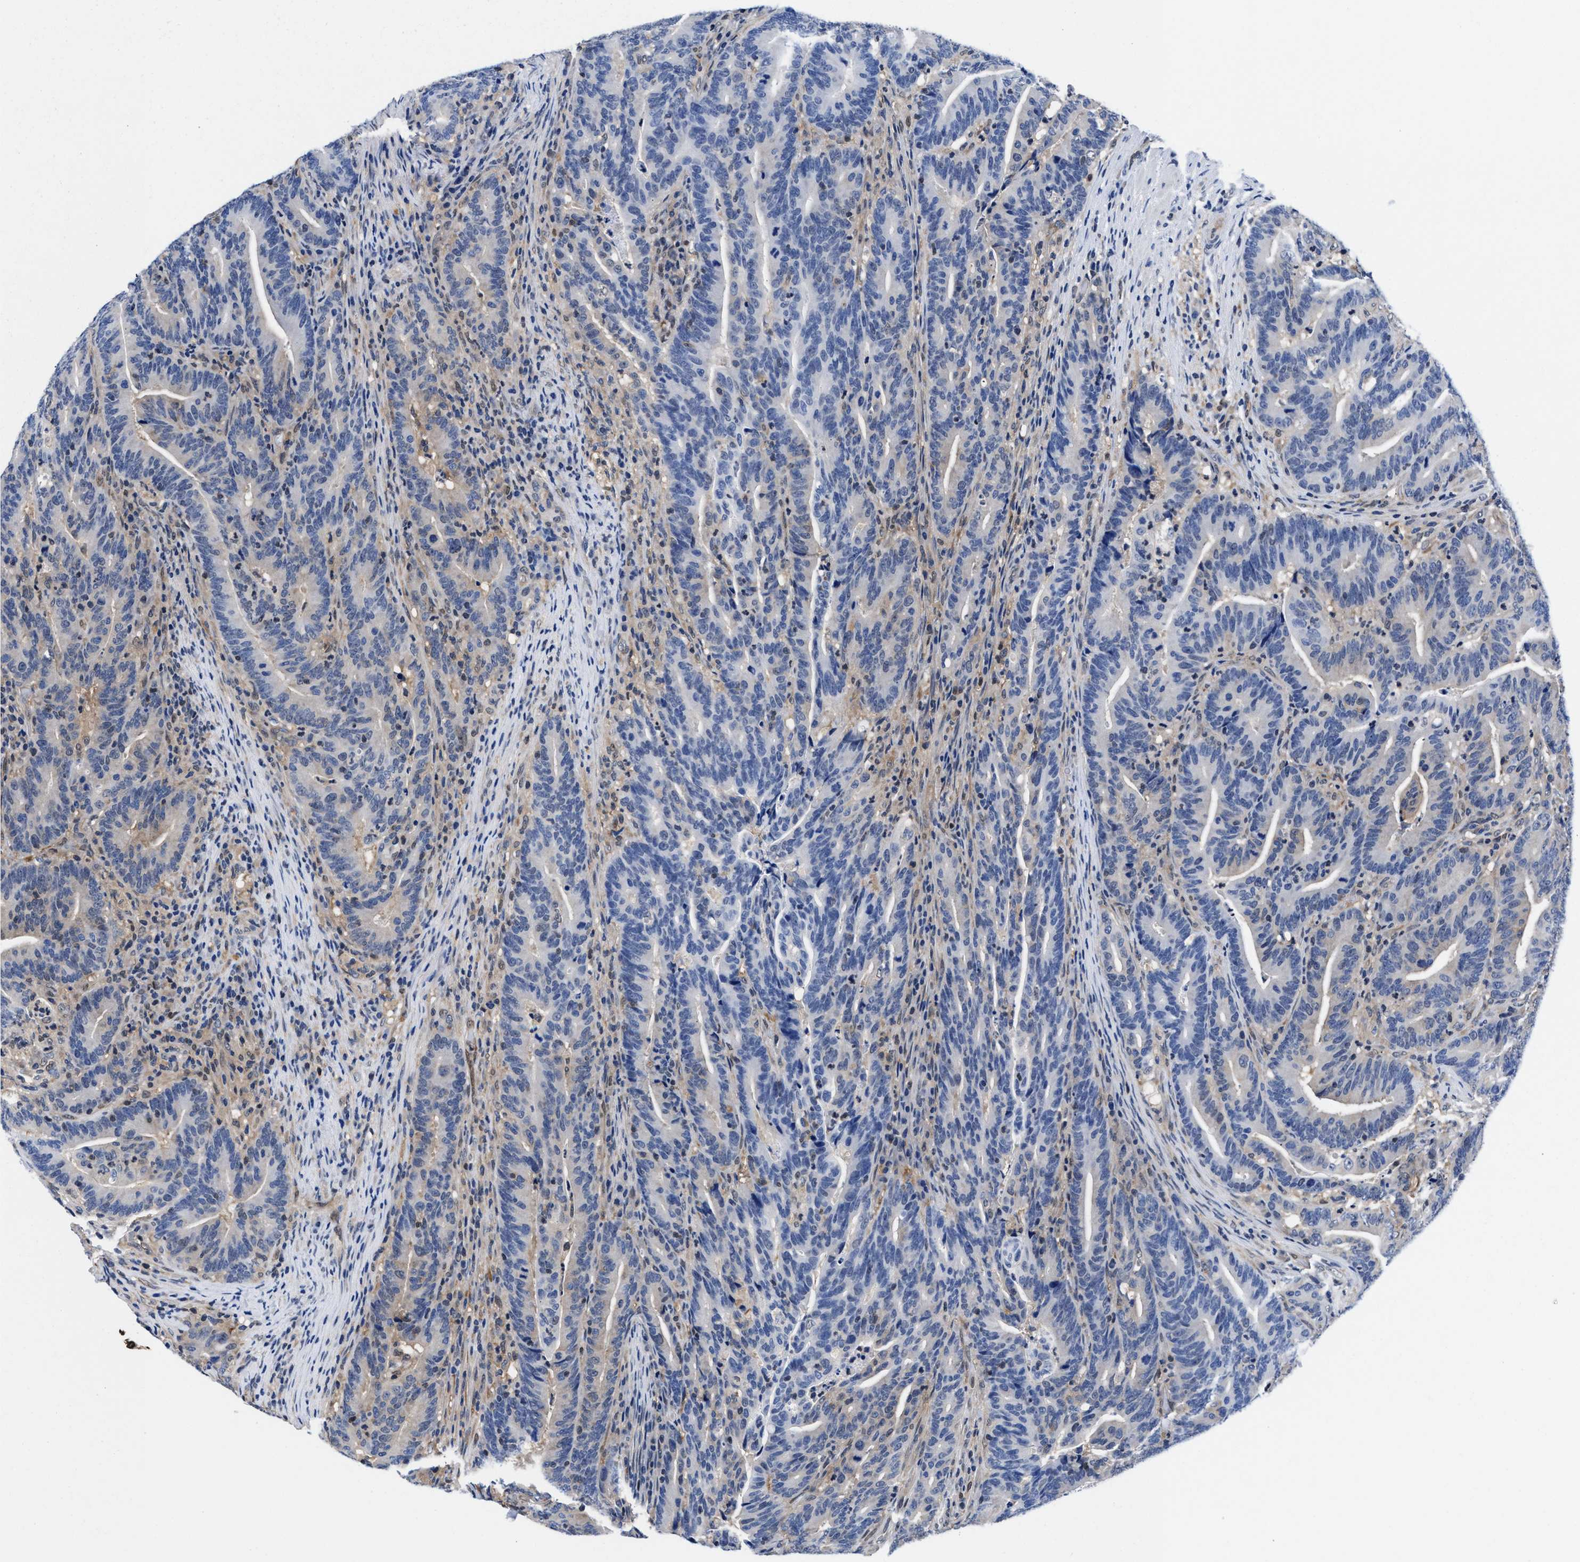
{"staining": {"intensity": "moderate", "quantity": "<25%", "location": "cytoplasmic/membranous"}, "tissue": "colorectal cancer", "cell_type": "Tumor cells", "image_type": "cancer", "snomed": [{"axis": "morphology", "description": "Adenocarcinoma, NOS"}, {"axis": "topography", "description": "Colon"}], "caption": "A high-resolution image shows immunohistochemistry (IHC) staining of adenocarcinoma (colorectal), which displays moderate cytoplasmic/membranous positivity in about <25% of tumor cells.", "gene": "ACLY", "patient": {"sex": "female", "age": 66}}